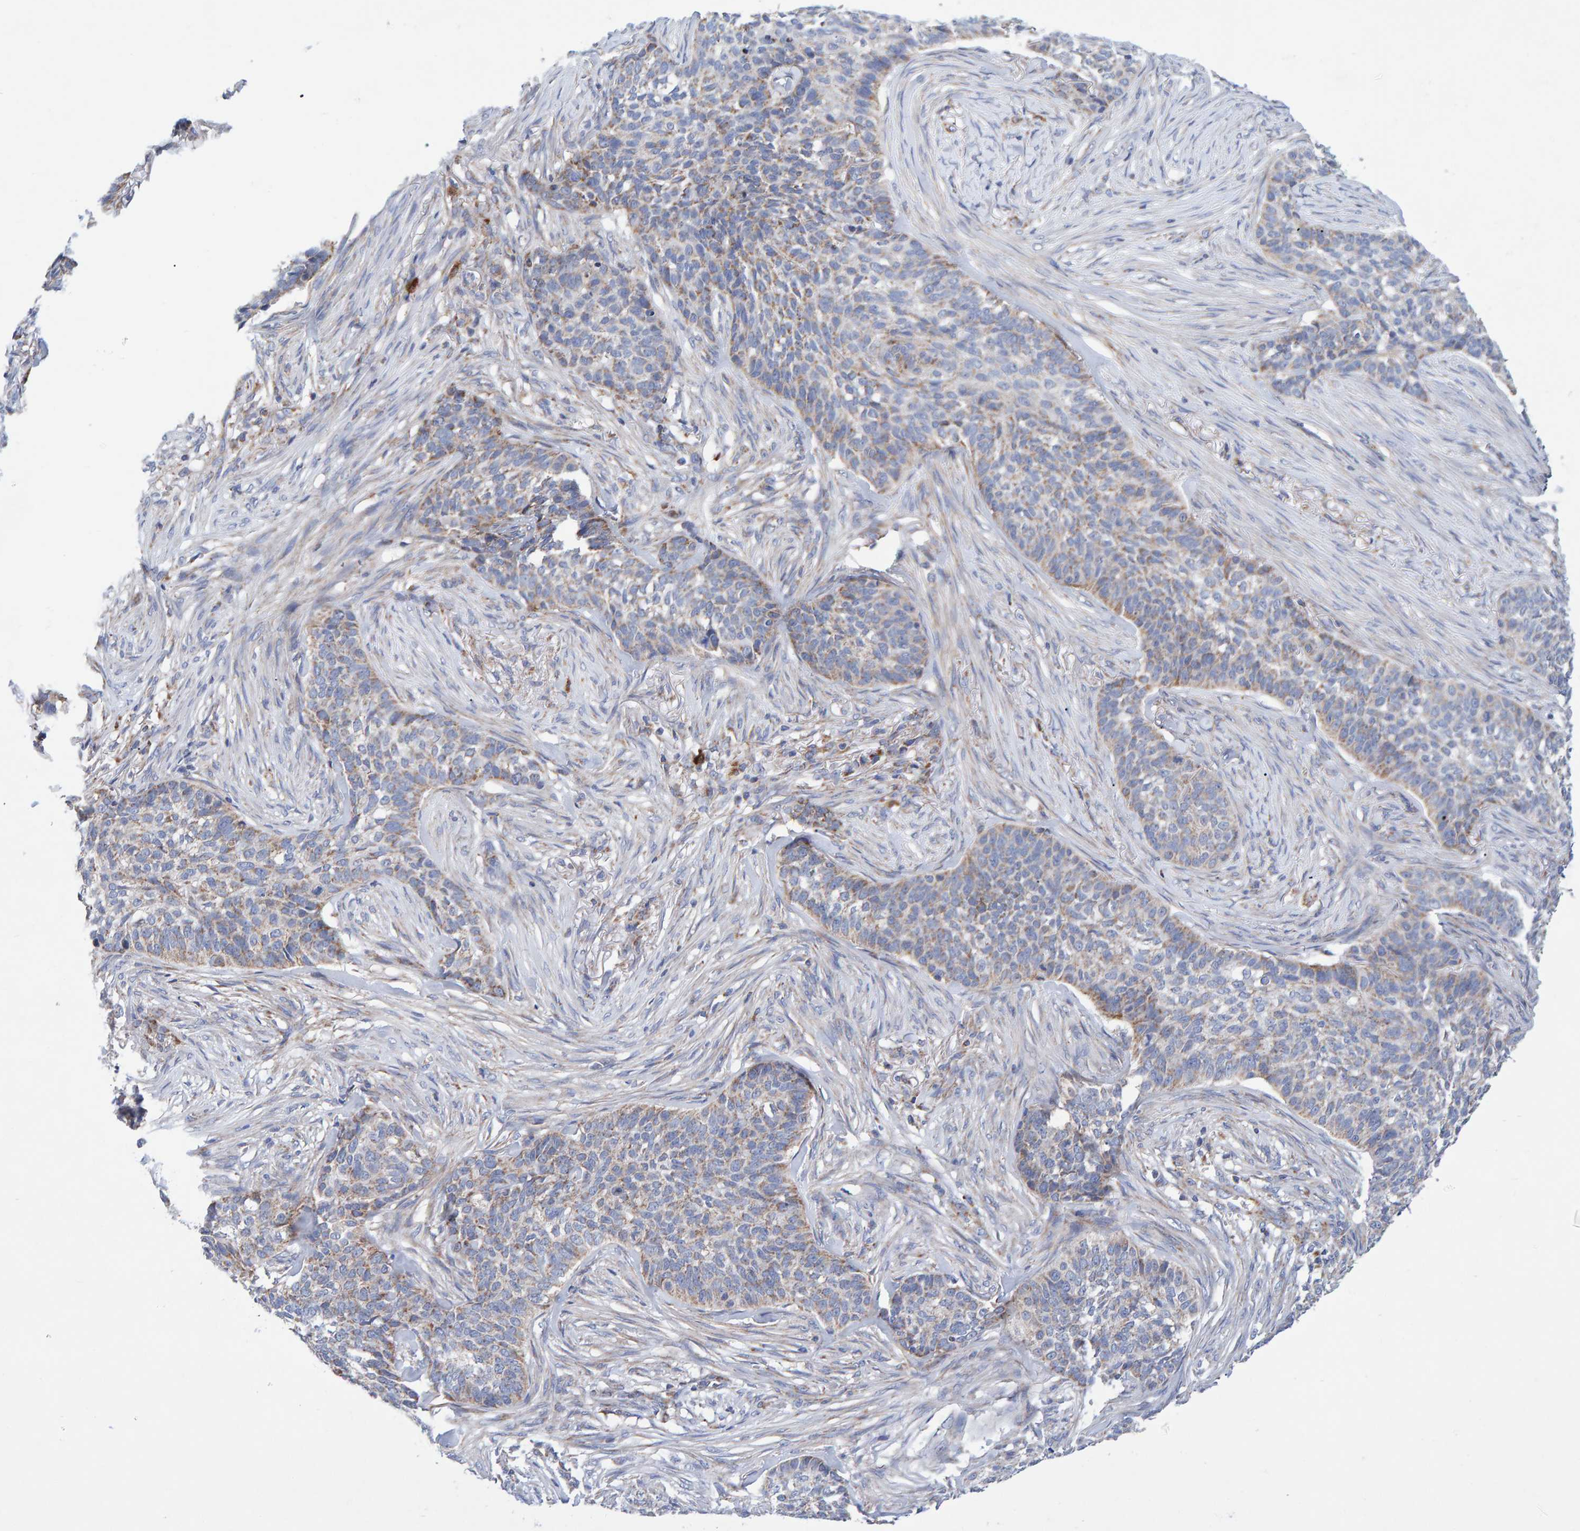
{"staining": {"intensity": "weak", "quantity": "<25%", "location": "cytoplasmic/membranous"}, "tissue": "skin cancer", "cell_type": "Tumor cells", "image_type": "cancer", "snomed": [{"axis": "morphology", "description": "Basal cell carcinoma"}, {"axis": "topography", "description": "Skin"}], "caption": "The image shows no staining of tumor cells in basal cell carcinoma (skin).", "gene": "EFR3A", "patient": {"sex": "male", "age": 85}}